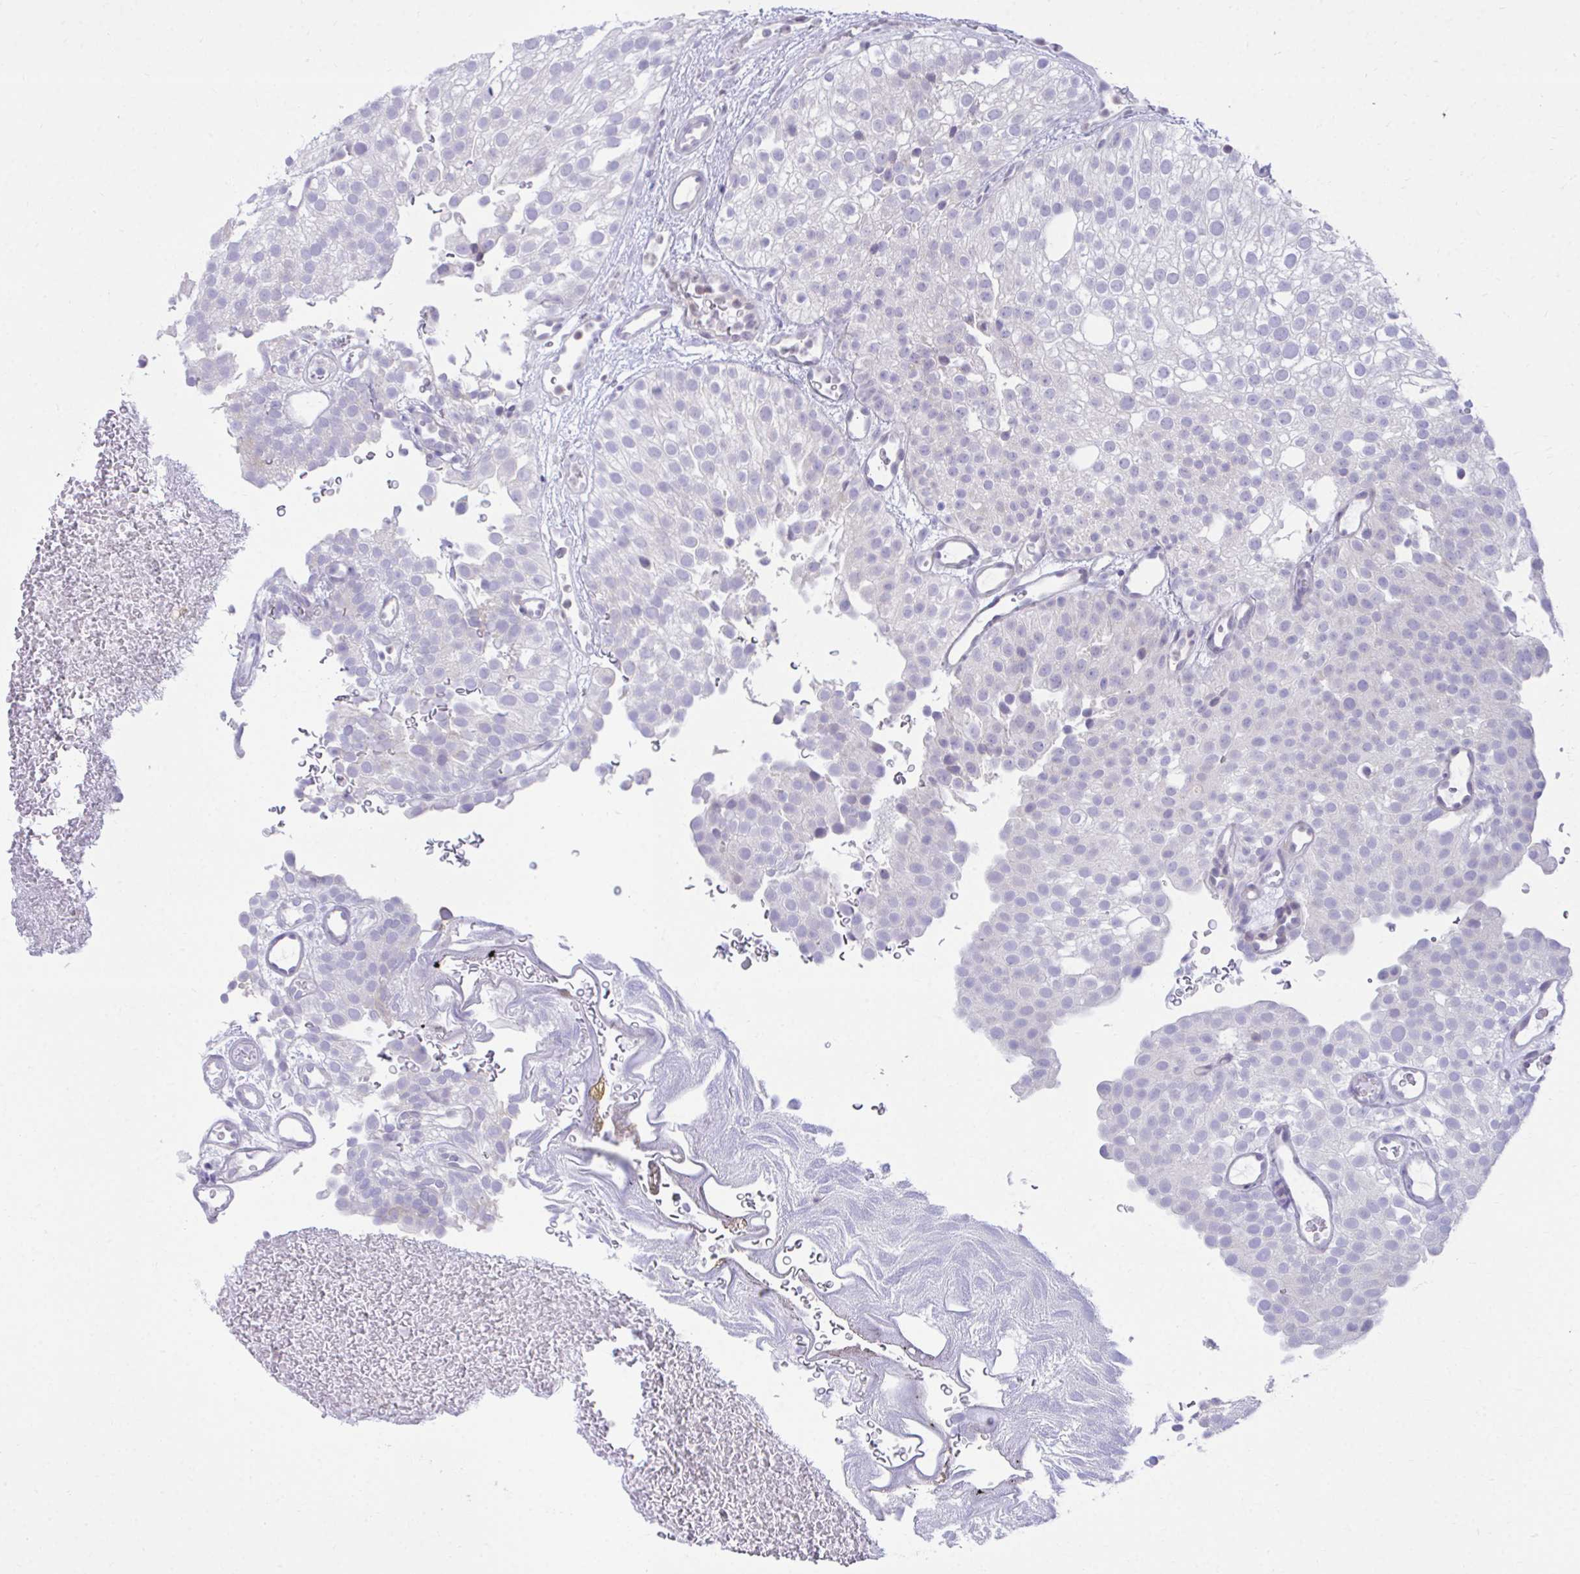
{"staining": {"intensity": "negative", "quantity": "none", "location": "none"}, "tissue": "urothelial cancer", "cell_type": "Tumor cells", "image_type": "cancer", "snomed": [{"axis": "morphology", "description": "Urothelial carcinoma, Low grade"}, {"axis": "topography", "description": "Urinary bladder"}], "caption": "A histopathology image of human urothelial carcinoma (low-grade) is negative for staining in tumor cells. The staining is performed using DAB brown chromogen with nuclei counter-stained in using hematoxylin.", "gene": "OR7A5", "patient": {"sex": "male", "age": 78}}